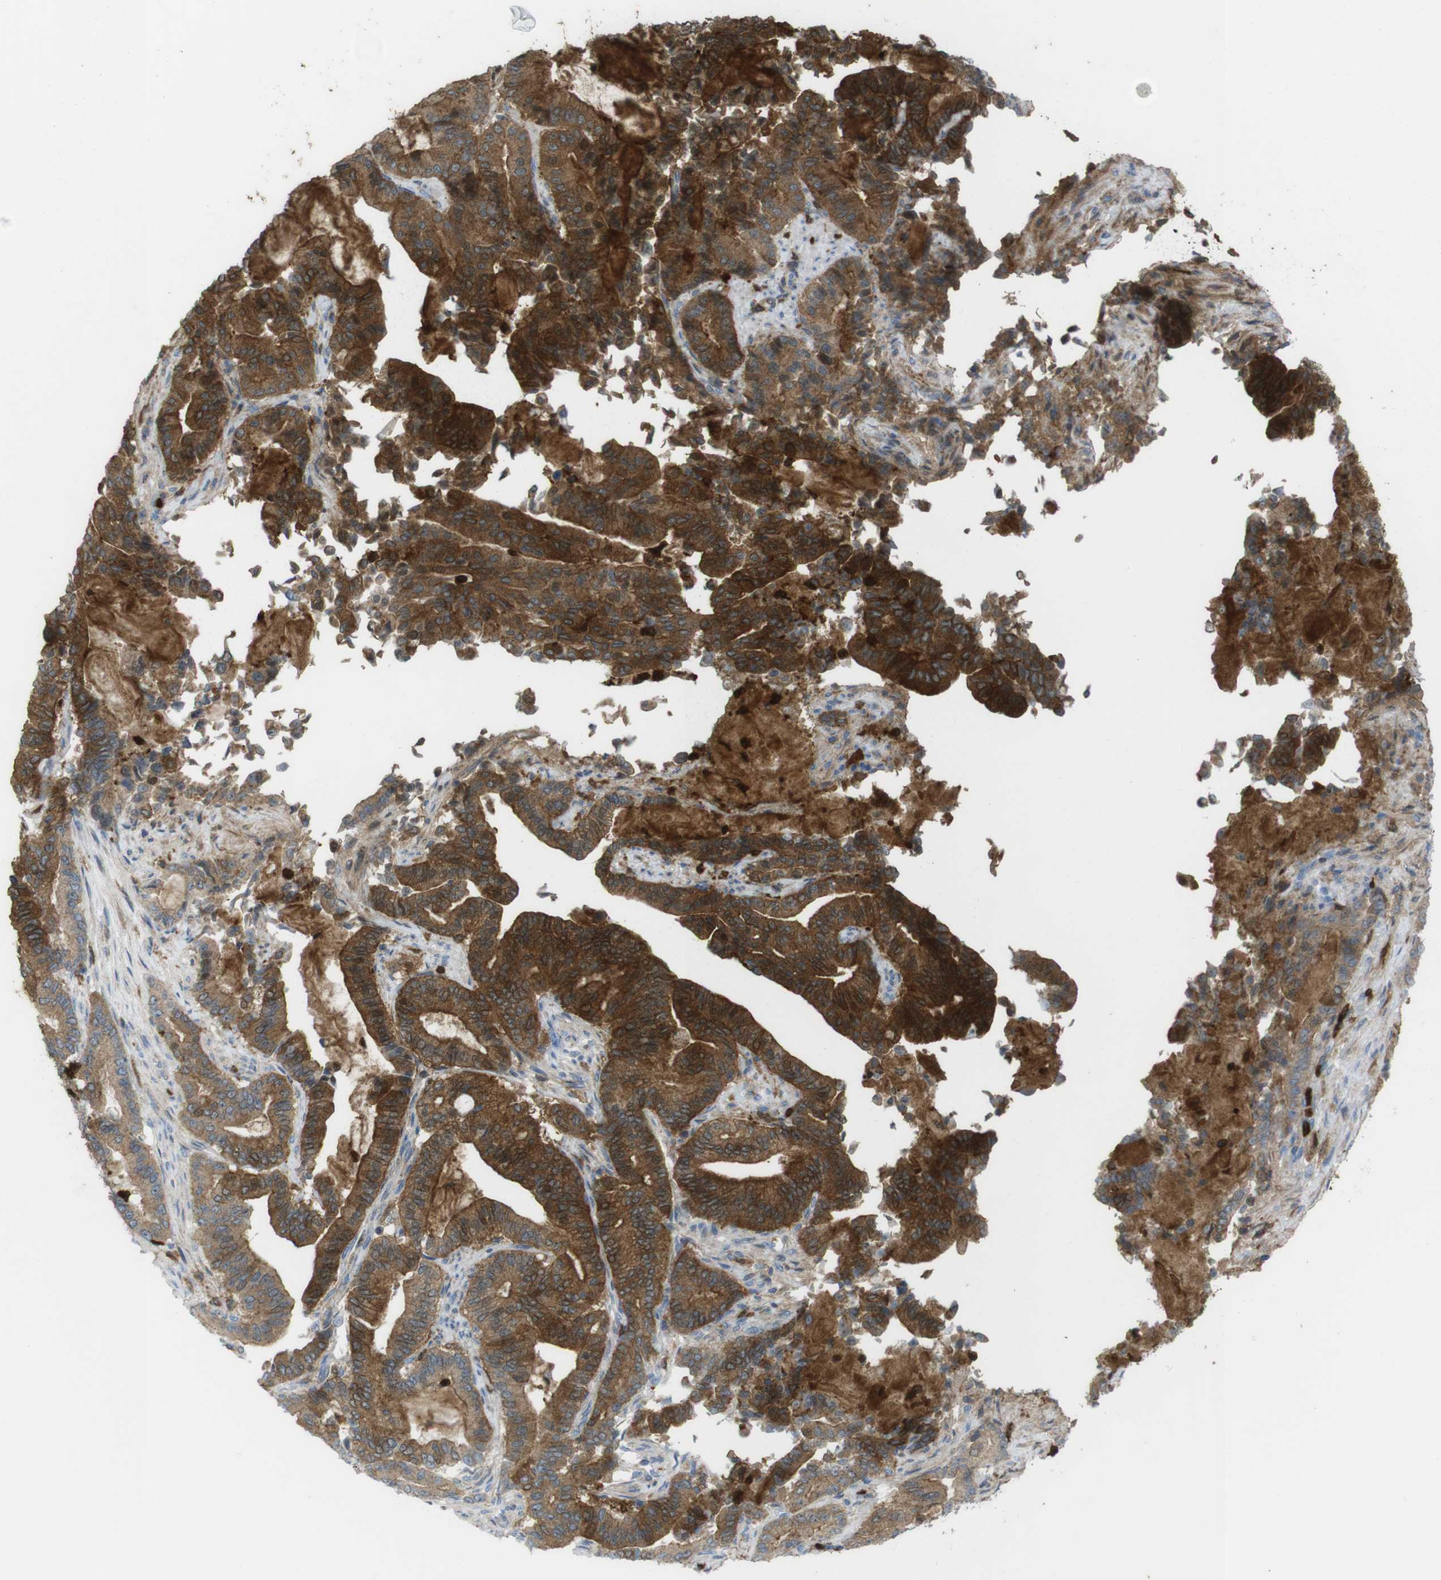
{"staining": {"intensity": "strong", "quantity": ">75%", "location": "cytoplasmic/membranous"}, "tissue": "pancreatic cancer", "cell_type": "Tumor cells", "image_type": "cancer", "snomed": [{"axis": "morphology", "description": "Normal tissue, NOS"}, {"axis": "morphology", "description": "Adenocarcinoma, NOS"}, {"axis": "topography", "description": "Pancreas"}], "caption": "Tumor cells display high levels of strong cytoplasmic/membranous staining in about >75% of cells in pancreatic cancer (adenocarcinoma). (Stains: DAB in brown, nuclei in blue, Microscopy: brightfield microscopy at high magnification).", "gene": "PRKCD", "patient": {"sex": "male", "age": 63}}